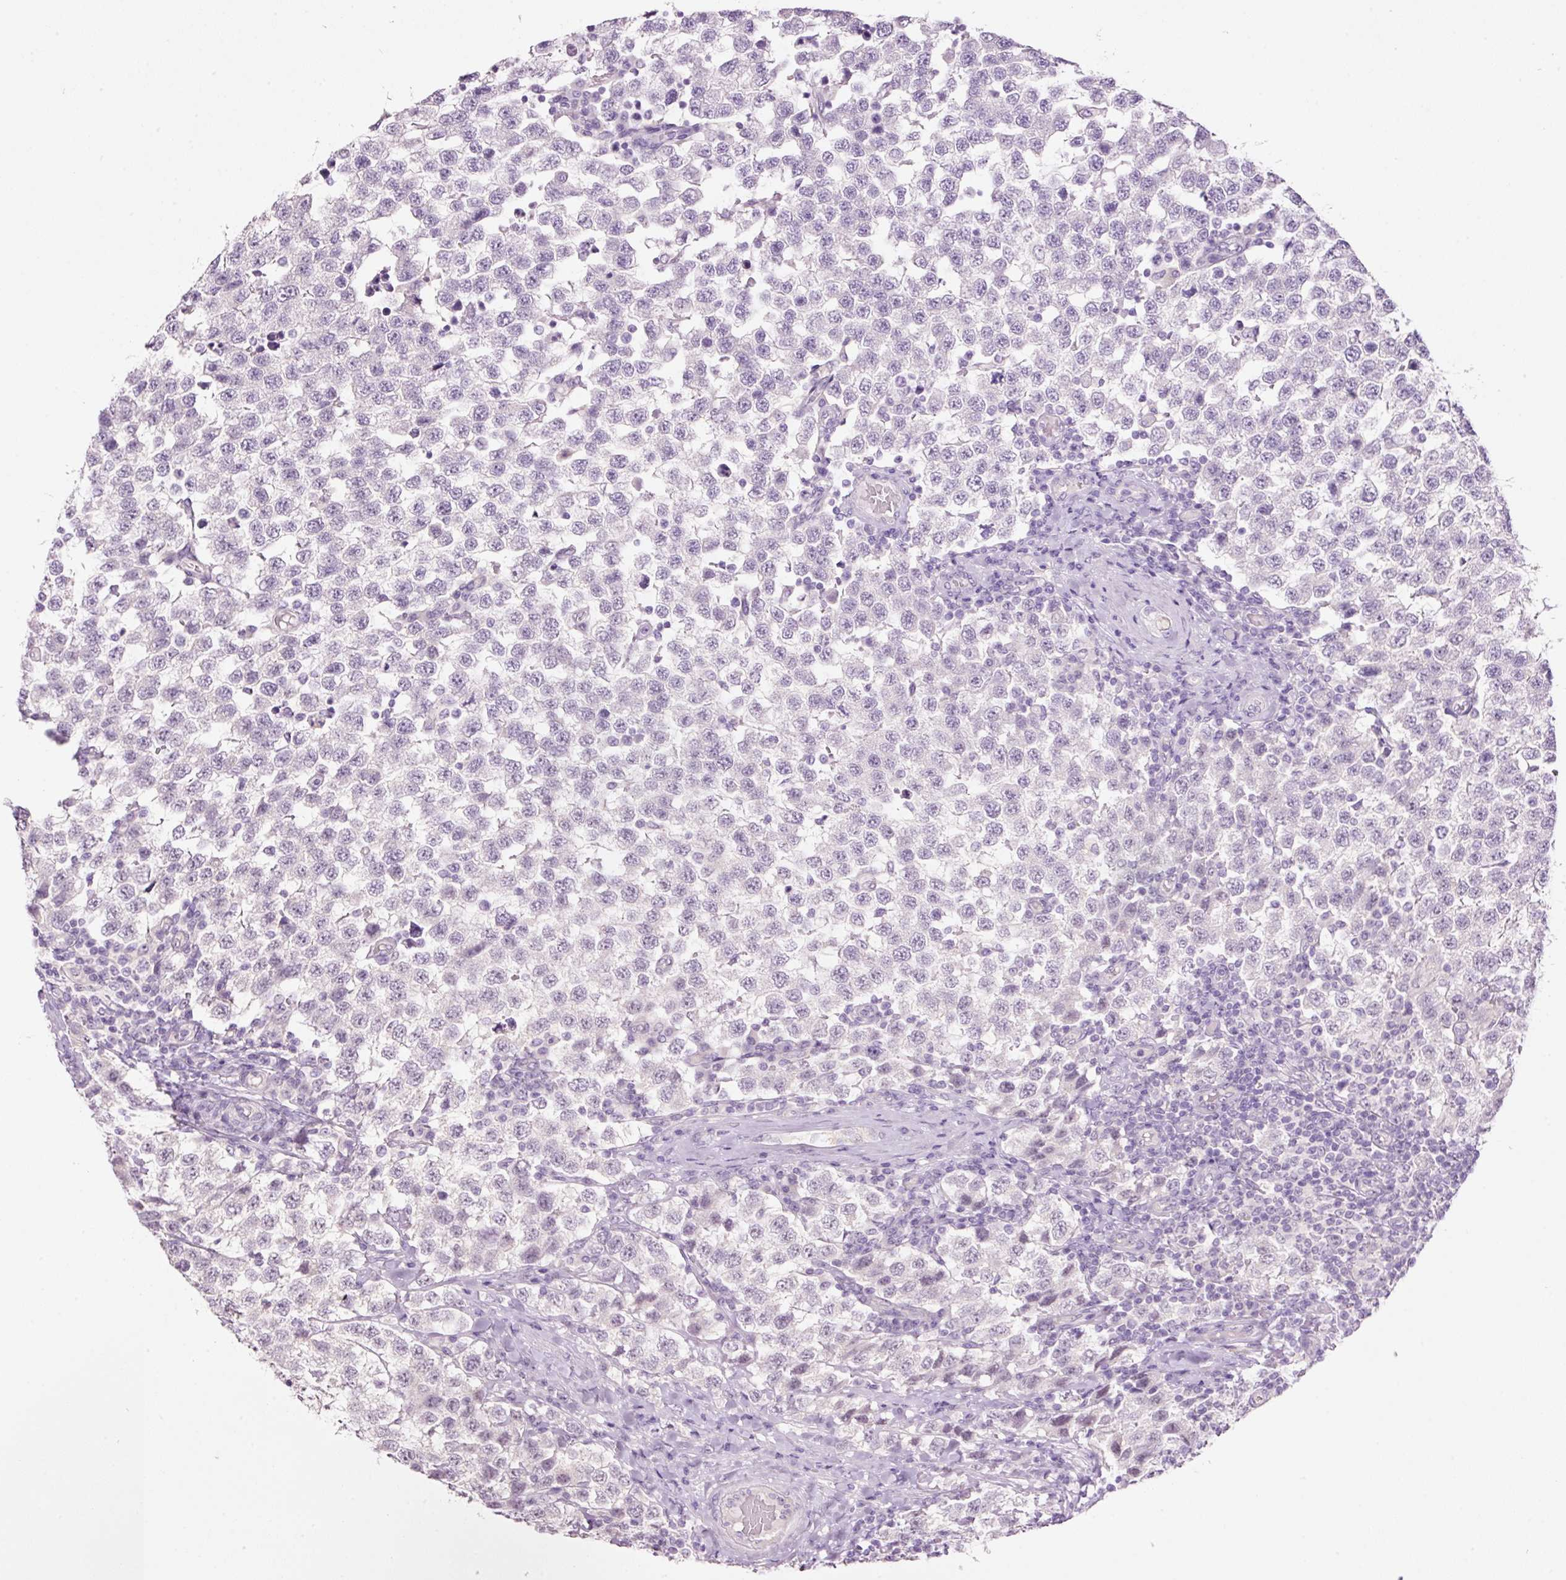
{"staining": {"intensity": "weak", "quantity": "<25%", "location": "nuclear"}, "tissue": "testis cancer", "cell_type": "Tumor cells", "image_type": "cancer", "snomed": [{"axis": "morphology", "description": "Seminoma, NOS"}, {"axis": "topography", "description": "Testis"}], "caption": "Immunohistochemistry histopathology image of human testis cancer stained for a protein (brown), which shows no staining in tumor cells. (DAB immunohistochemistry (IHC) visualized using brightfield microscopy, high magnification).", "gene": "GCG", "patient": {"sex": "male", "age": 34}}